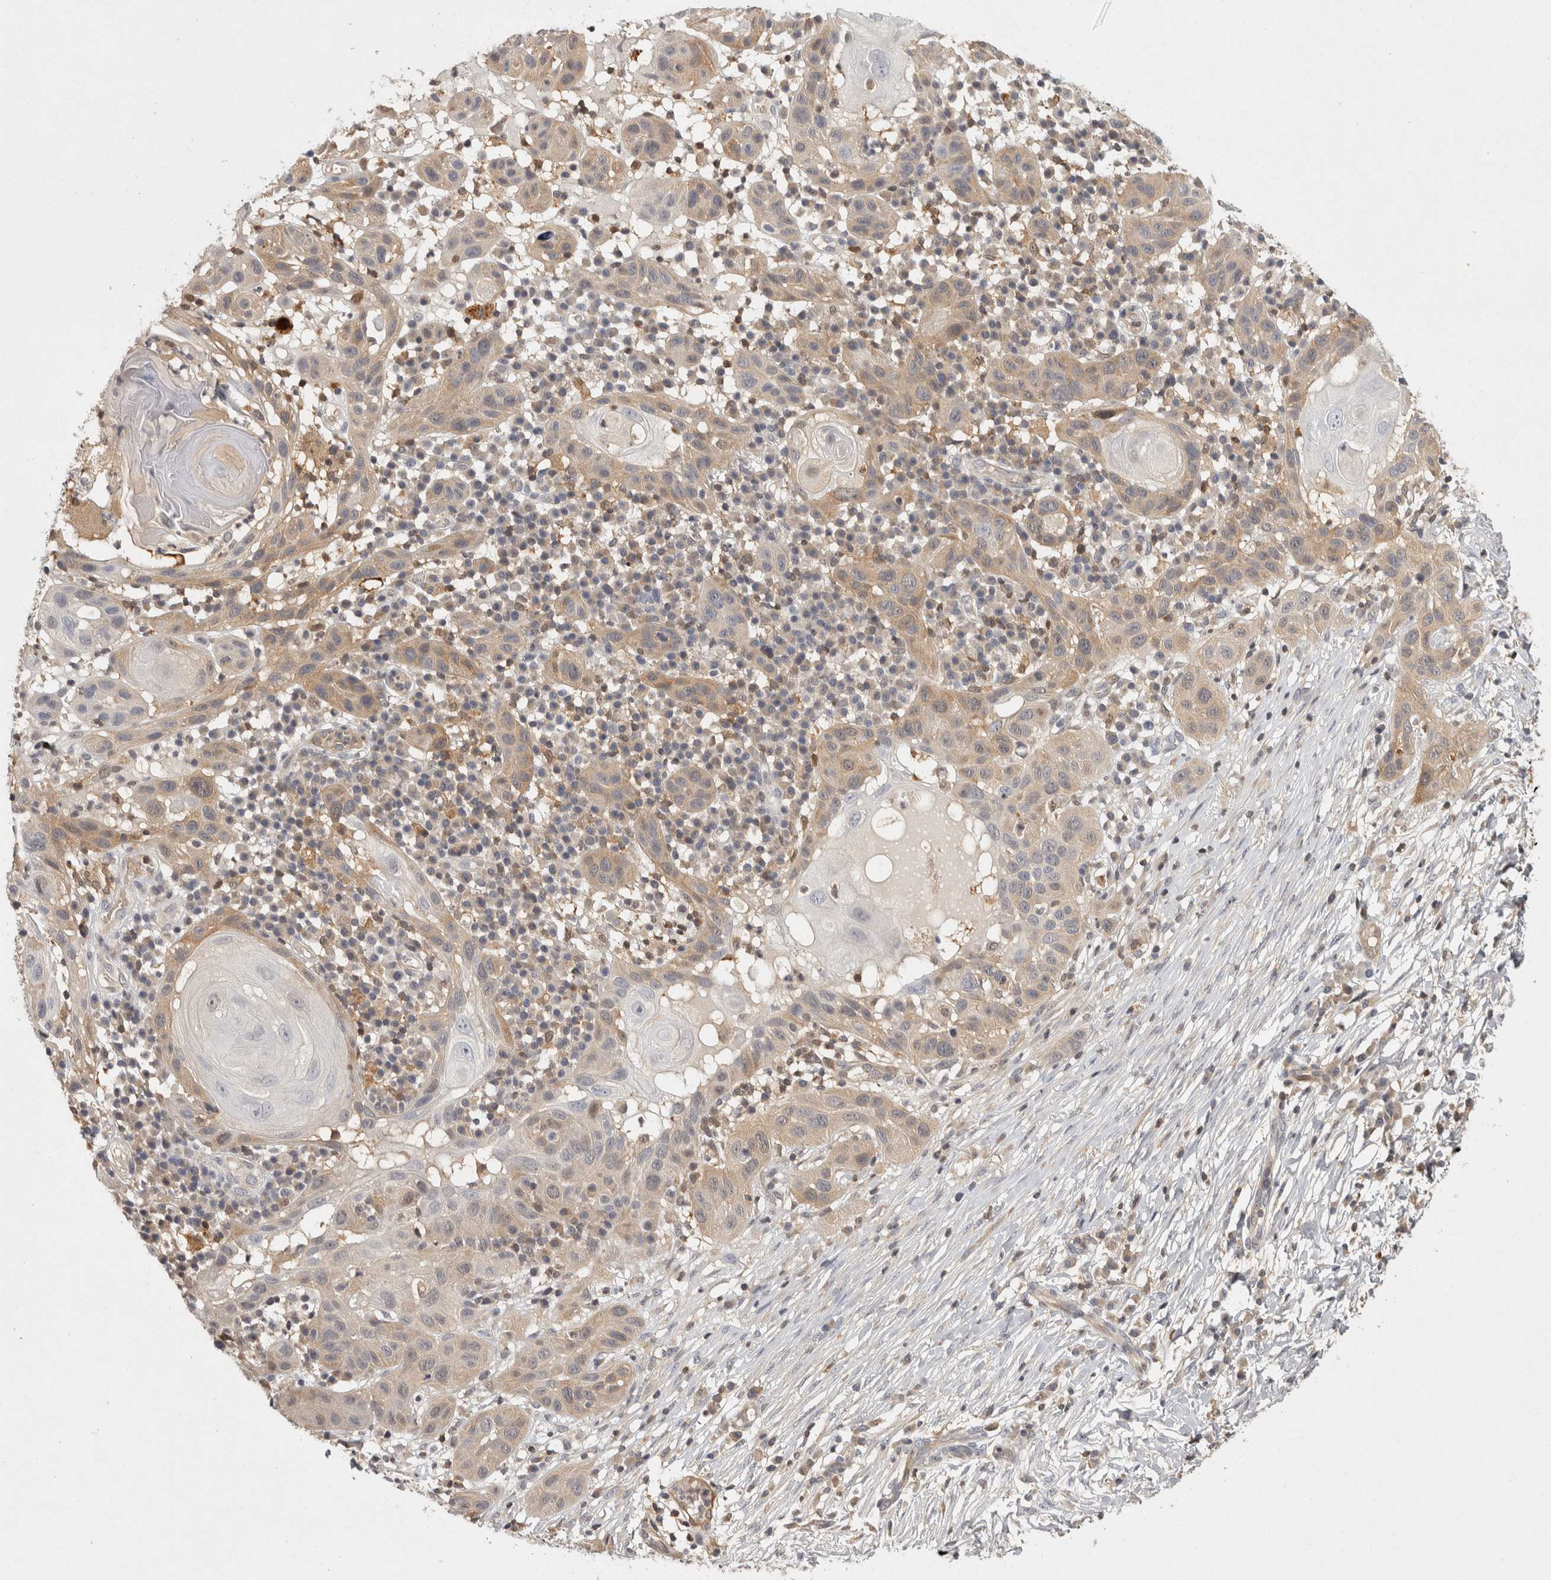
{"staining": {"intensity": "weak", "quantity": ">75%", "location": "cytoplasmic/membranous"}, "tissue": "skin cancer", "cell_type": "Tumor cells", "image_type": "cancer", "snomed": [{"axis": "morphology", "description": "Normal tissue, NOS"}, {"axis": "morphology", "description": "Squamous cell carcinoma, NOS"}, {"axis": "topography", "description": "Skin"}], "caption": "Protein positivity by immunohistochemistry demonstrates weak cytoplasmic/membranous expression in about >75% of tumor cells in skin cancer (squamous cell carcinoma).", "gene": "ACAT2", "patient": {"sex": "female", "age": 96}}